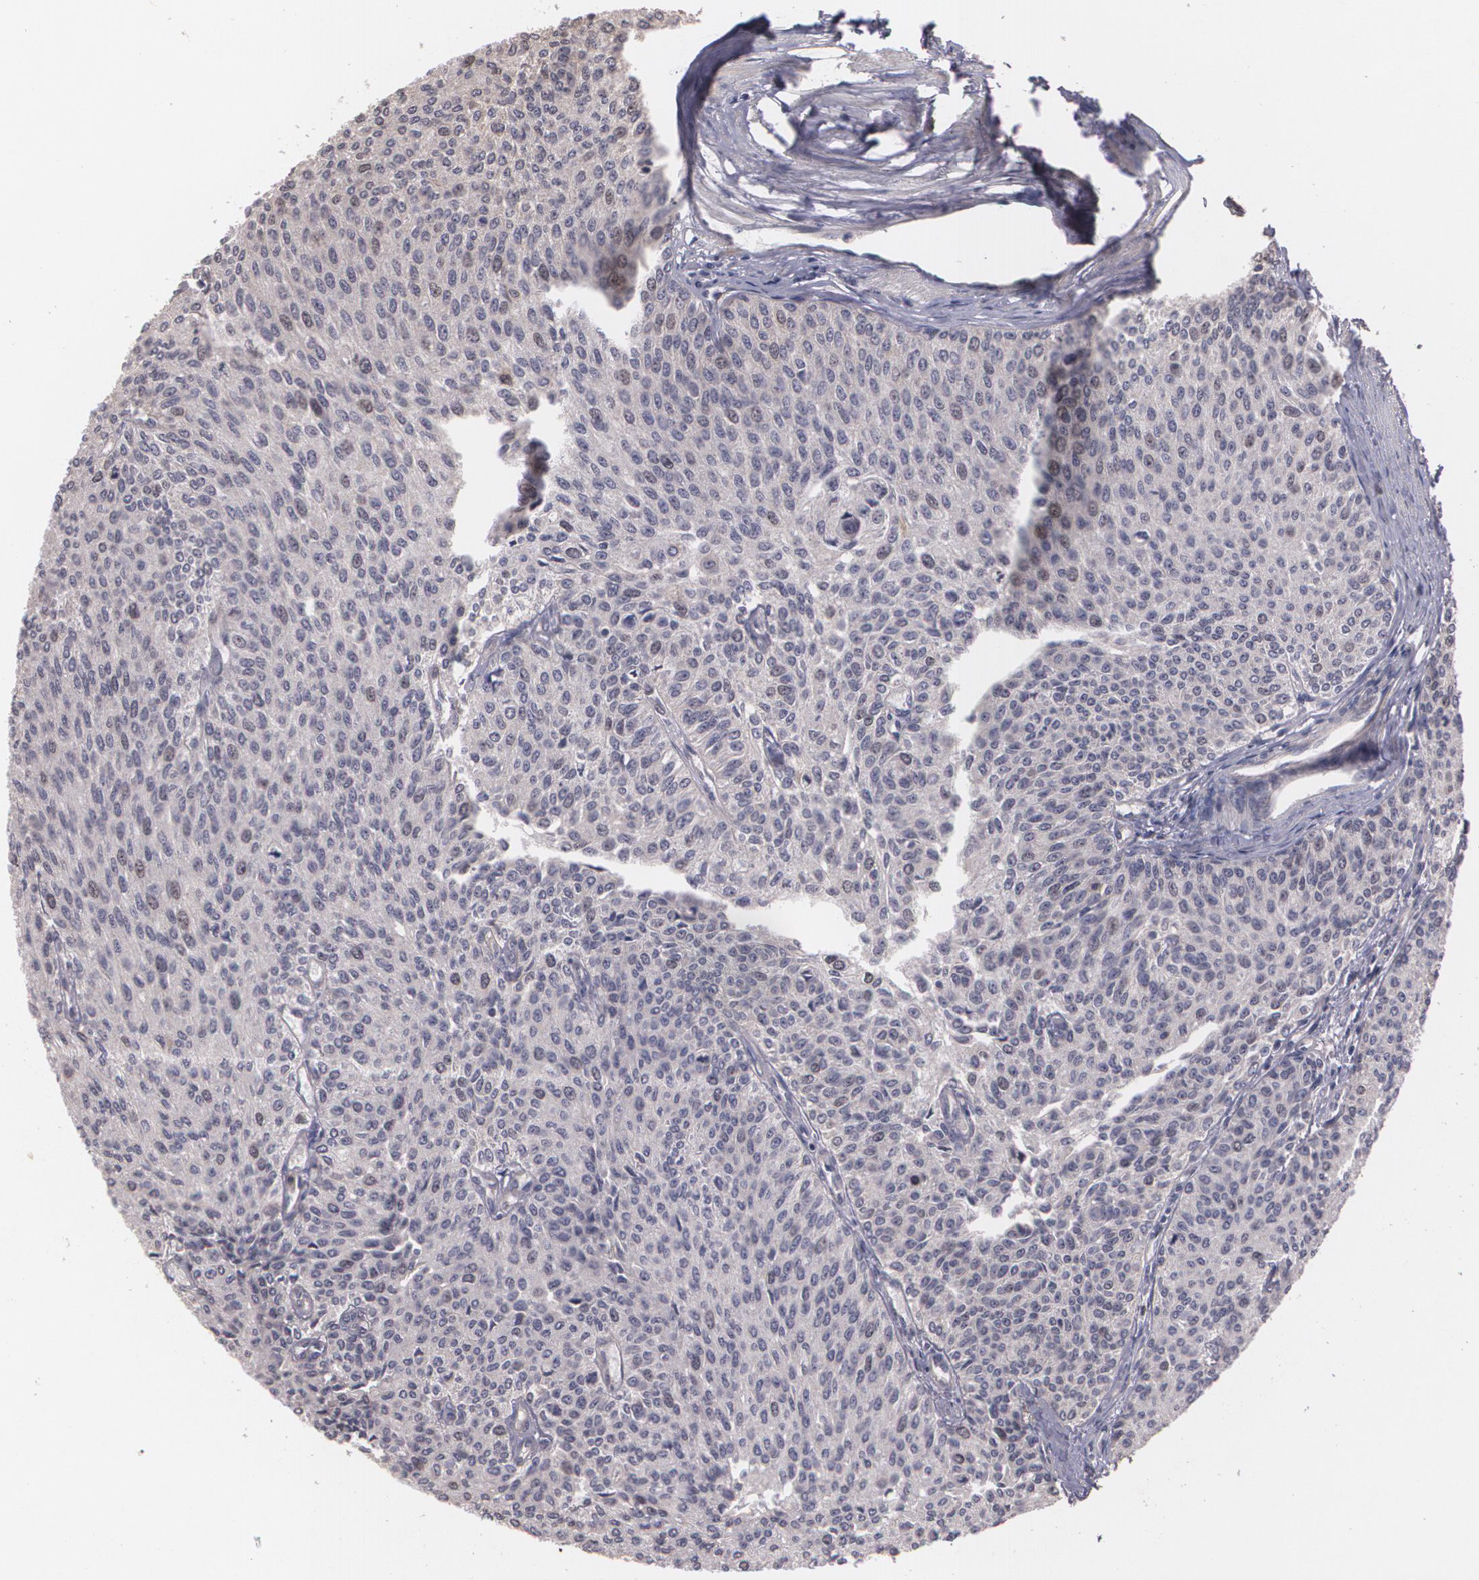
{"staining": {"intensity": "moderate", "quantity": "<25%", "location": "cytoplasmic/membranous,nuclear"}, "tissue": "urothelial cancer", "cell_type": "Tumor cells", "image_type": "cancer", "snomed": [{"axis": "morphology", "description": "Urothelial carcinoma, Low grade"}, {"axis": "topography", "description": "Urinary bladder"}], "caption": "A micrograph of human urothelial cancer stained for a protein displays moderate cytoplasmic/membranous and nuclear brown staining in tumor cells.", "gene": "BRCA1", "patient": {"sex": "female", "age": 73}}